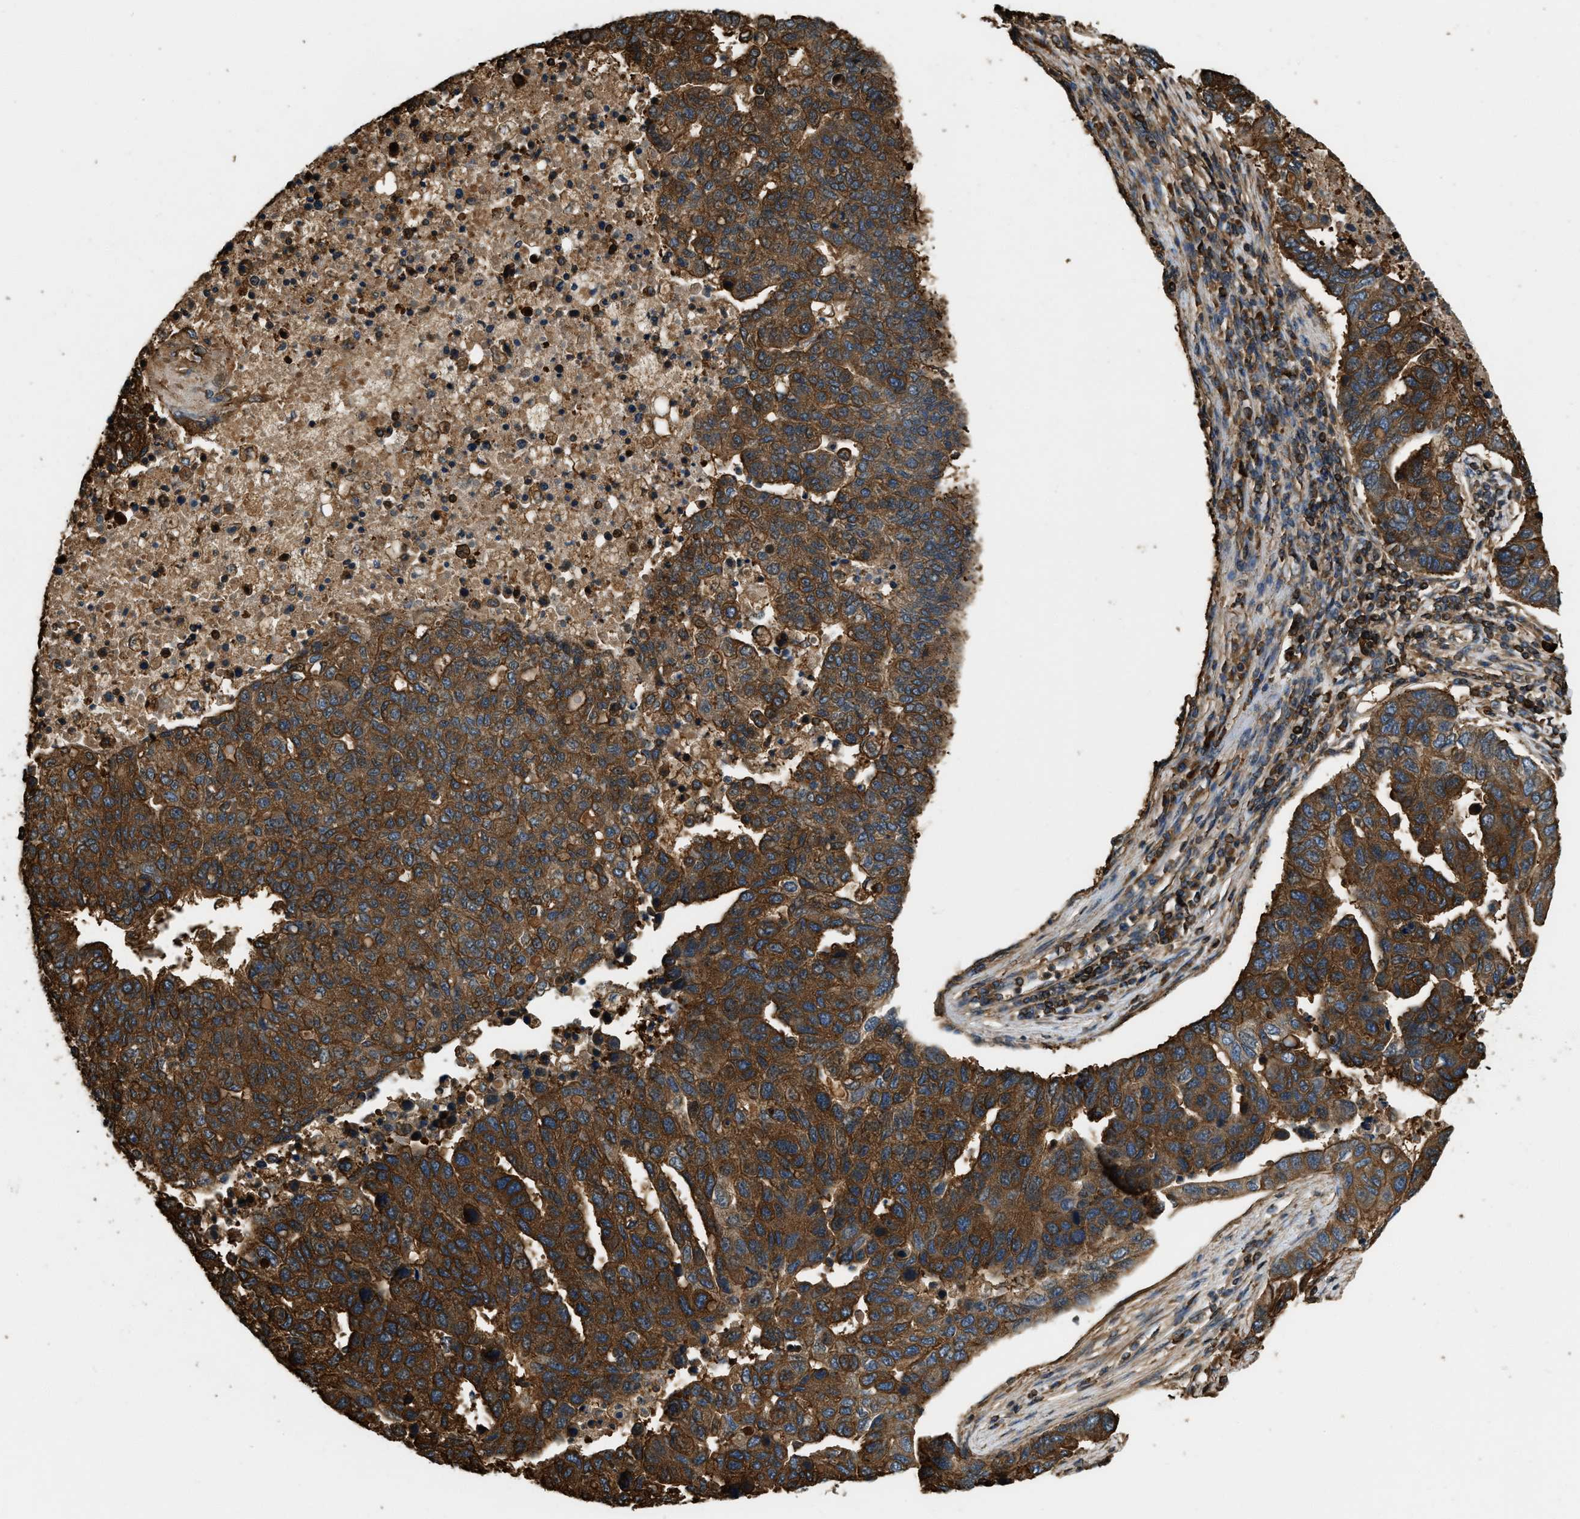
{"staining": {"intensity": "strong", "quantity": ">75%", "location": "cytoplasmic/membranous"}, "tissue": "pancreatic cancer", "cell_type": "Tumor cells", "image_type": "cancer", "snomed": [{"axis": "morphology", "description": "Adenocarcinoma, NOS"}, {"axis": "topography", "description": "Pancreas"}], "caption": "Protein staining shows strong cytoplasmic/membranous positivity in approximately >75% of tumor cells in pancreatic cancer.", "gene": "YARS1", "patient": {"sex": "female", "age": 61}}